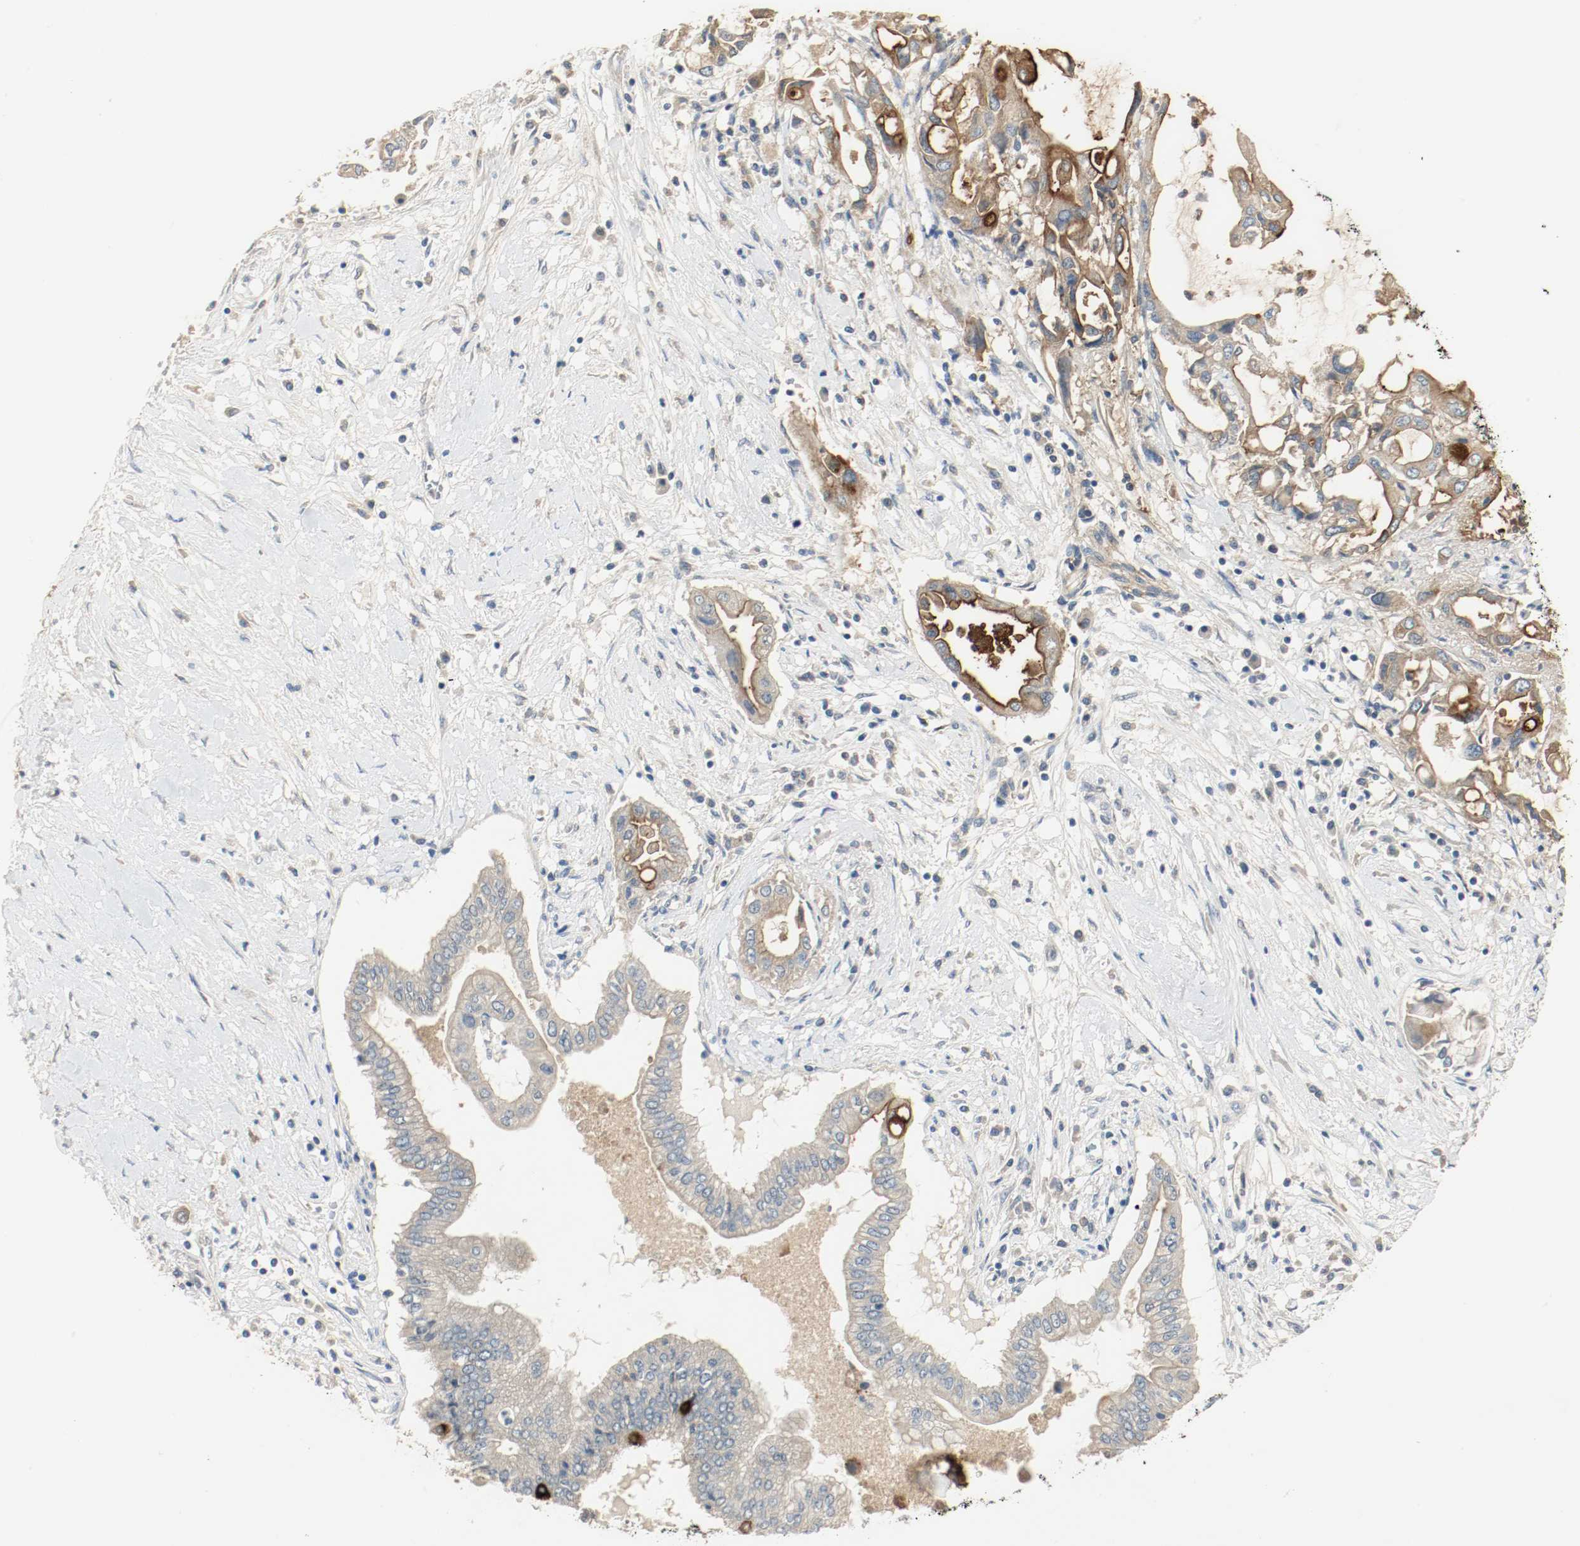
{"staining": {"intensity": "strong", "quantity": "25%-75%", "location": "cytoplasmic/membranous"}, "tissue": "pancreatic cancer", "cell_type": "Tumor cells", "image_type": "cancer", "snomed": [{"axis": "morphology", "description": "Adenocarcinoma, NOS"}, {"axis": "topography", "description": "Pancreas"}], "caption": "Pancreatic cancer (adenocarcinoma) stained with a protein marker shows strong staining in tumor cells.", "gene": "MELTF", "patient": {"sex": "female", "age": 57}}